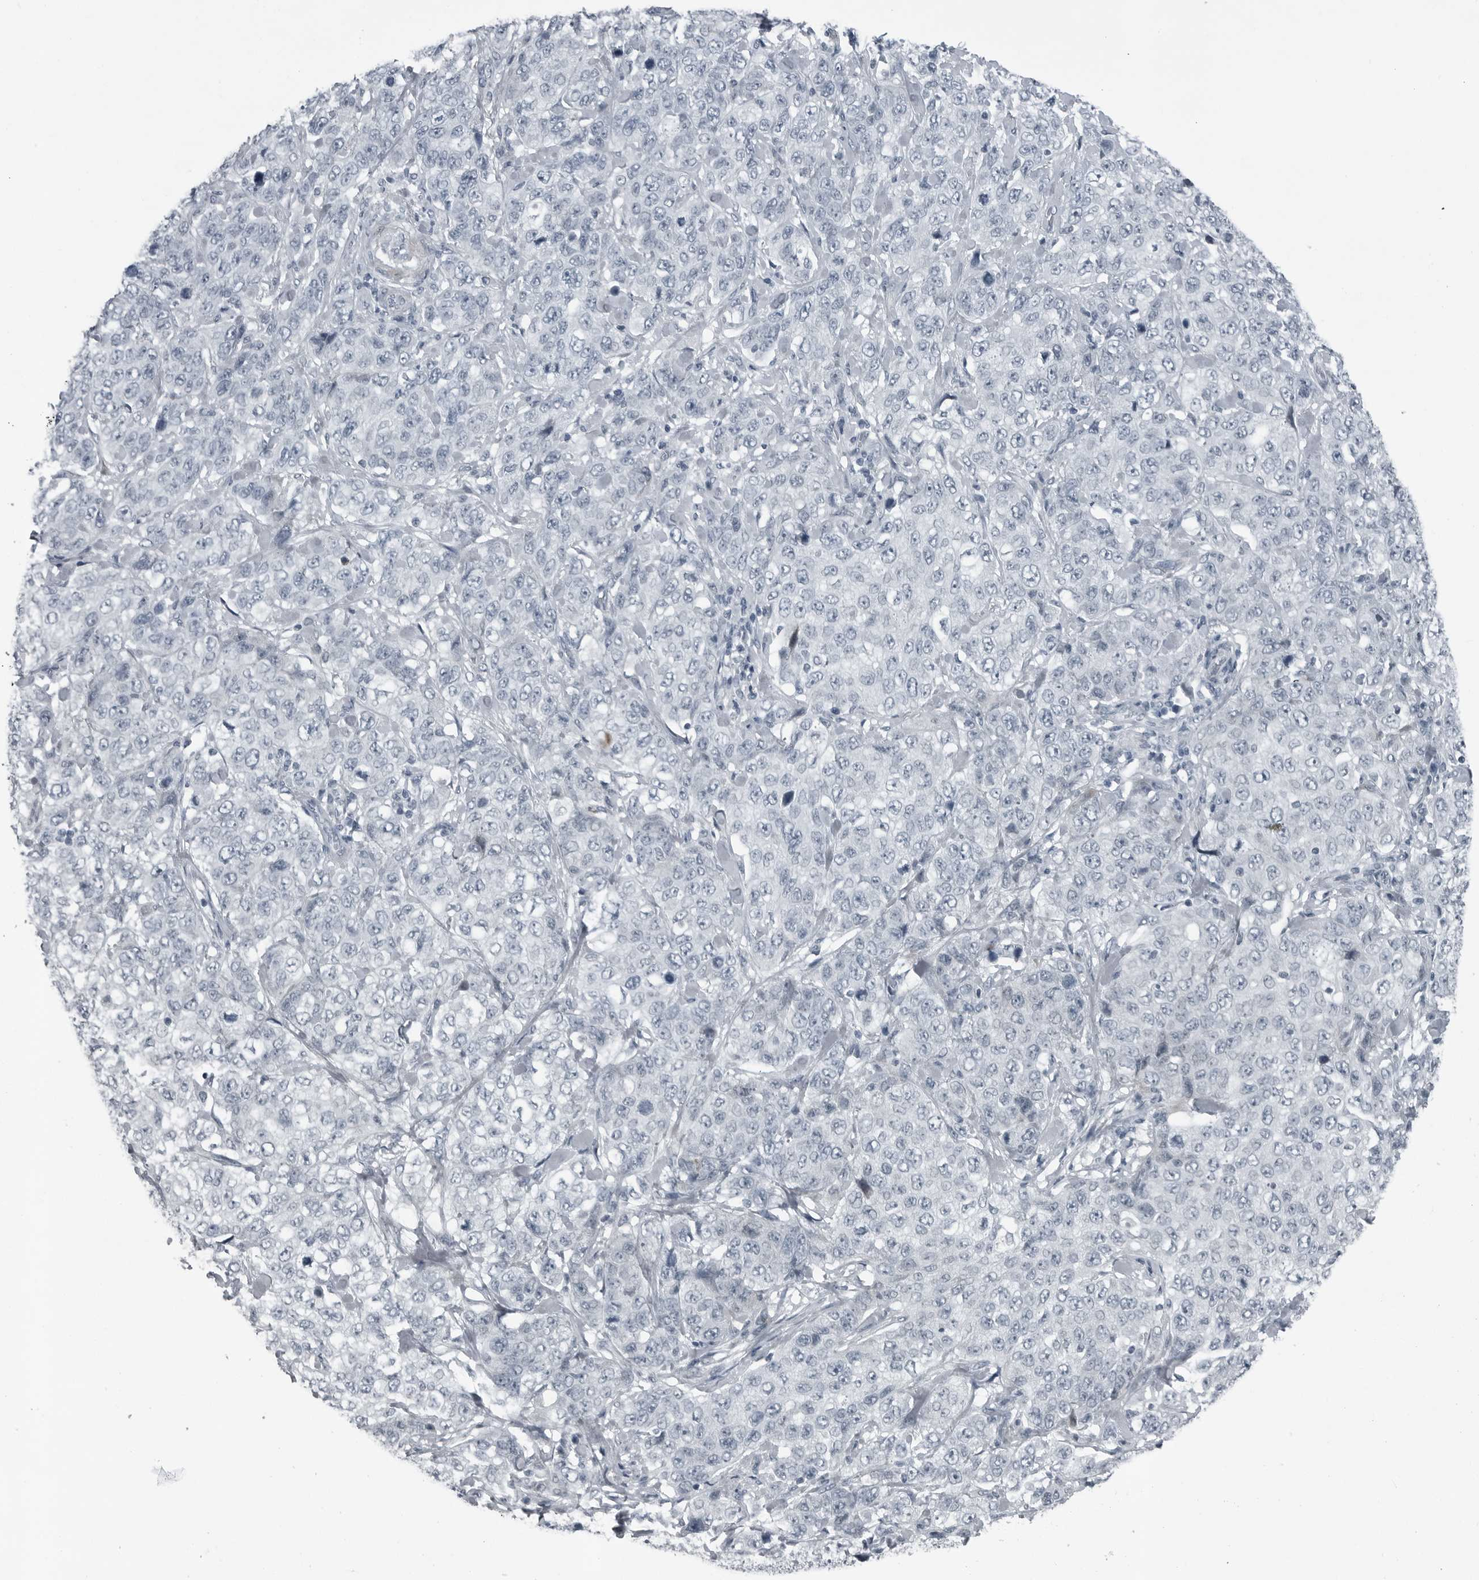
{"staining": {"intensity": "negative", "quantity": "none", "location": "none"}, "tissue": "stomach cancer", "cell_type": "Tumor cells", "image_type": "cancer", "snomed": [{"axis": "morphology", "description": "Adenocarcinoma, NOS"}, {"axis": "topography", "description": "Stomach"}], "caption": "Immunohistochemistry micrograph of human stomach adenocarcinoma stained for a protein (brown), which demonstrates no positivity in tumor cells. The staining is performed using DAB (3,3'-diaminobenzidine) brown chromogen with nuclei counter-stained in using hematoxylin.", "gene": "DNAAF11", "patient": {"sex": "male", "age": 48}}